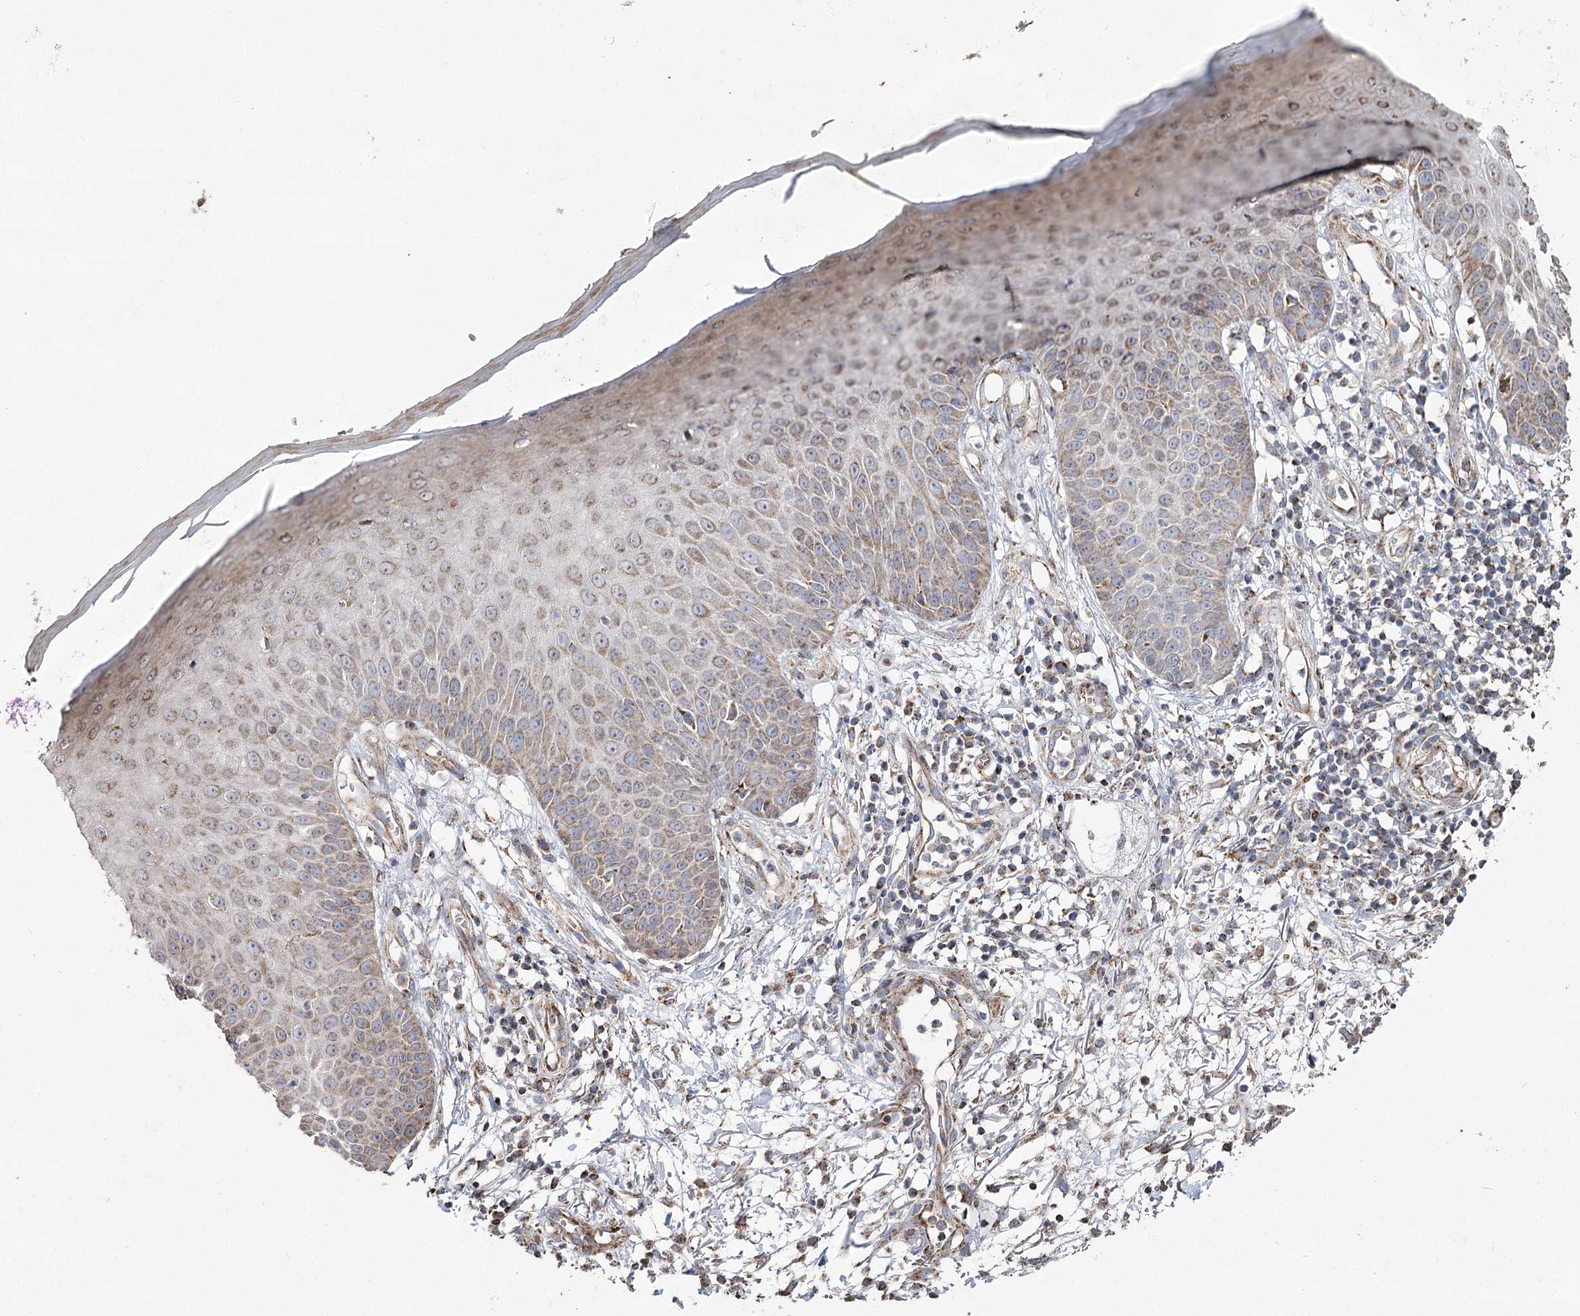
{"staining": {"intensity": "moderate", "quantity": ">75%", "location": "cytoplasmic/membranous"}, "tissue": "skin", "cell_type": "Fibroblasts", "image_type": "normal", "snomed": [{"axis": "morphology", "description": "Normal tissue, NOS"}, {"axis": "morphology", "description": "Inflammation, NOS"}, {"axis": "topography", "description": "Skin"}], "caption": "Protein staining shows moderate cytoplasmic/membranous expression in about >75% of fibroblasts in benign skin.", "gene": "RANBP3L", "patient": {"sex": "female", "age": 44}}